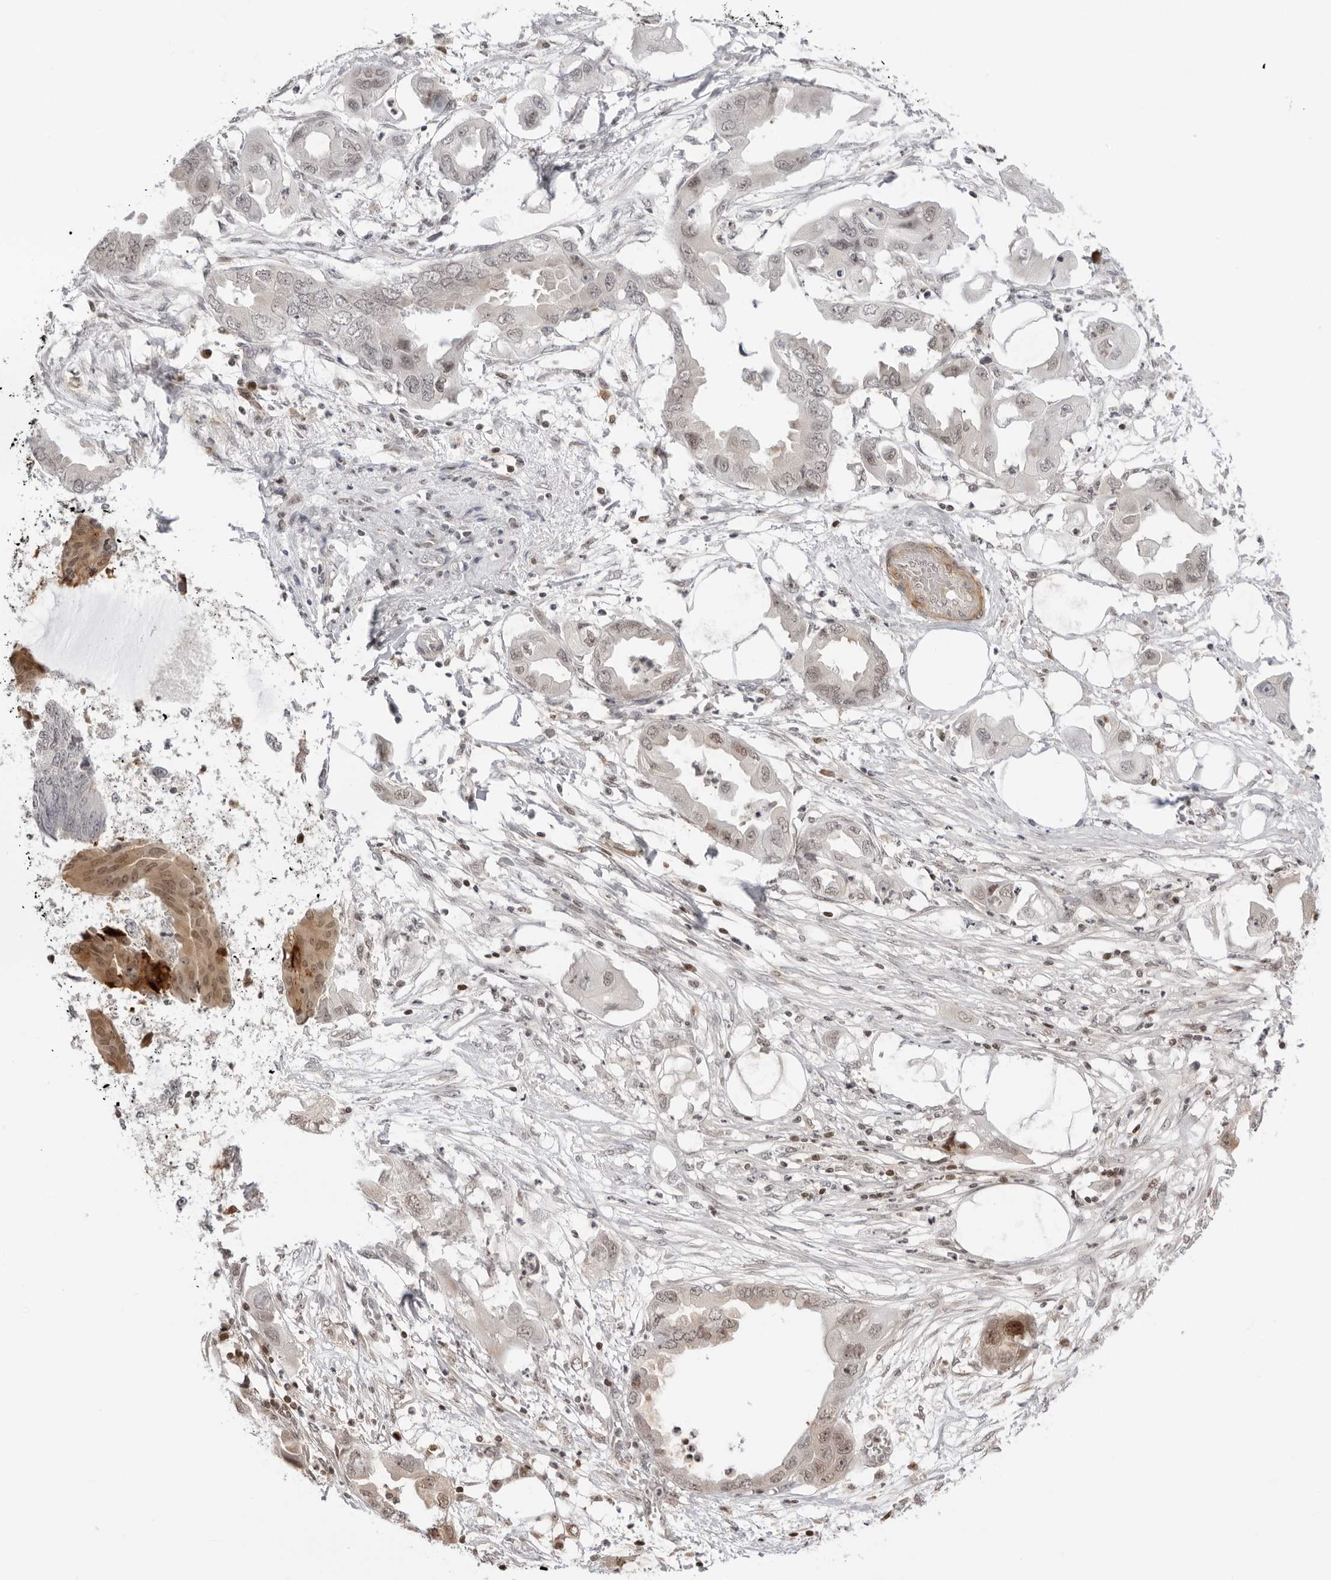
{"staining": {"intensity": "weak", "quantity": "<25%", "location": "nuclear"}, "tissue": "endometrial cancer", "cell_type": "Tumor cells", "image_type": "cancer", "snomed": [{"axis": "morphology", "description": "Adenocarcinoma, NOS"}, {"axis": "morphology", "description": "Adenocarcinoma, metastatic, NOS"}, {"axis": "topography", "description": "Adipose tissue"}, {"axis": "topography", "description": "Endometrium"}], "caption": "Tumor cells are negative for brown protein staining in endometrial metastatic adenocarcinoma.", "gene": "RNF146", "patient": {"sex": "female", "age": 67}}